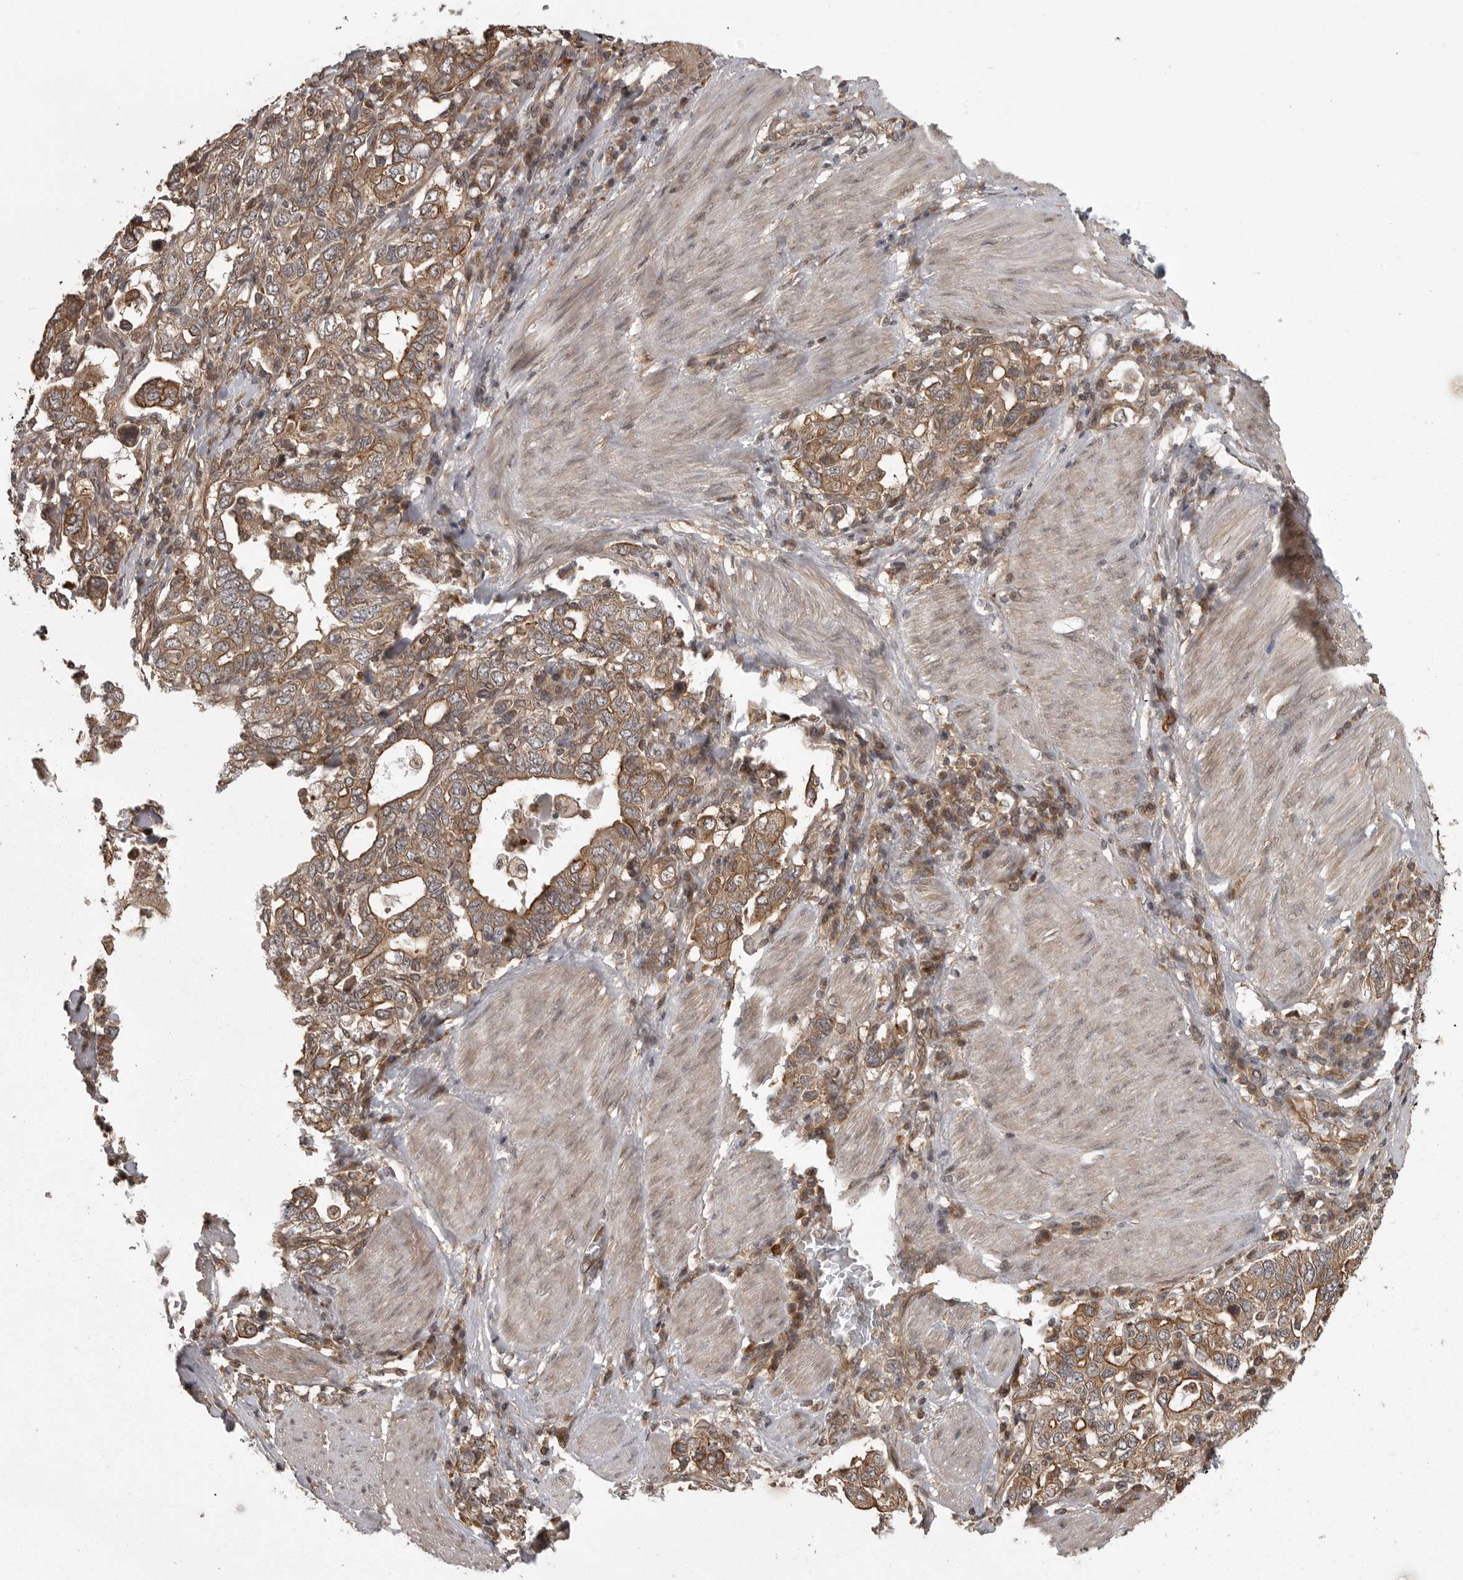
{"staining": {"intensity": "moderate", "quantity": ">75%", "location": "cytoplasmic/membranous"}, "tissue": "stomach cancer", "cell_type": "Tumor cells", "image_type": "cancer", "snomed": [{"axis": "morphology", "description": "Adenocarcinoma, NOS"}, {"axis": "topography", "description": "Stomach, upper"}], "caption": "High-magnification brightfield microscopy of stomach adenocarcinoma stained with DAB (3,3'-diaminobenzidine) (brown) and counterstained with hematoxylin (blue). tumor cells exhibit moderate cytoplasmic/membranous positivity is seen in about>75% of cells.", "gene": "DNAJC8", "patient": {"sex": "male", "age": 62}}